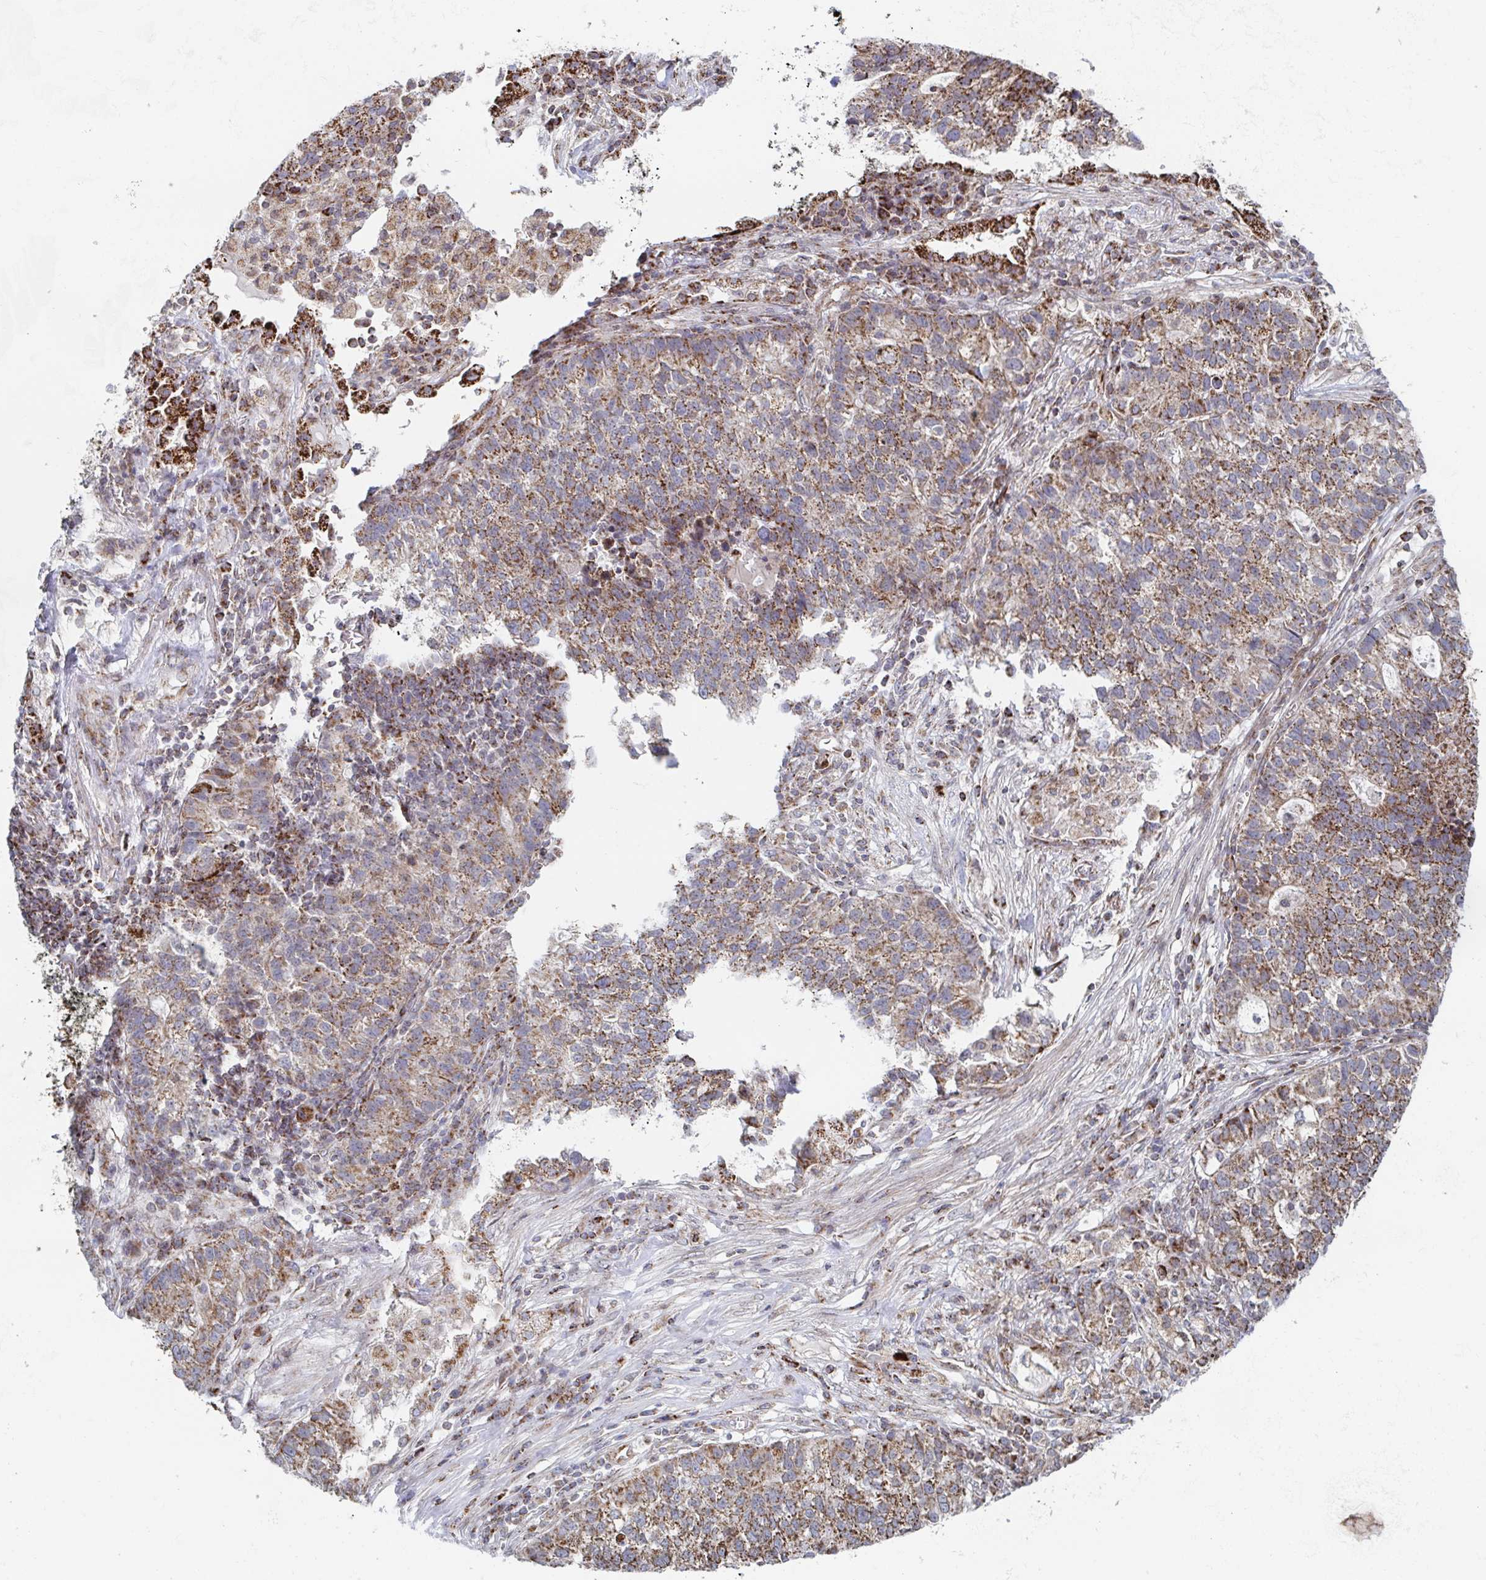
{"staining": {"intensity": "moderate", "quantity": ">75%", "location": "cytoplasmic/membranous"}, "tissue": "lung cancer", "cell_type": "Tumor cells", "image_type": "cancer", "snomed": [{"axis": "morphology", "description": "Adenocarcinoma, NOS"}, {"axis": "topography", "description": "Lung"}], "caption": "High-power microscopy captured an immunohistochemistry histopathology image of lung cancer, revealing moderate cytoplasmic/membranous positivity in approximately >75% of tumor cells.", "gene": "STARD8", "patient": {"sex": "male", "age": 57}}